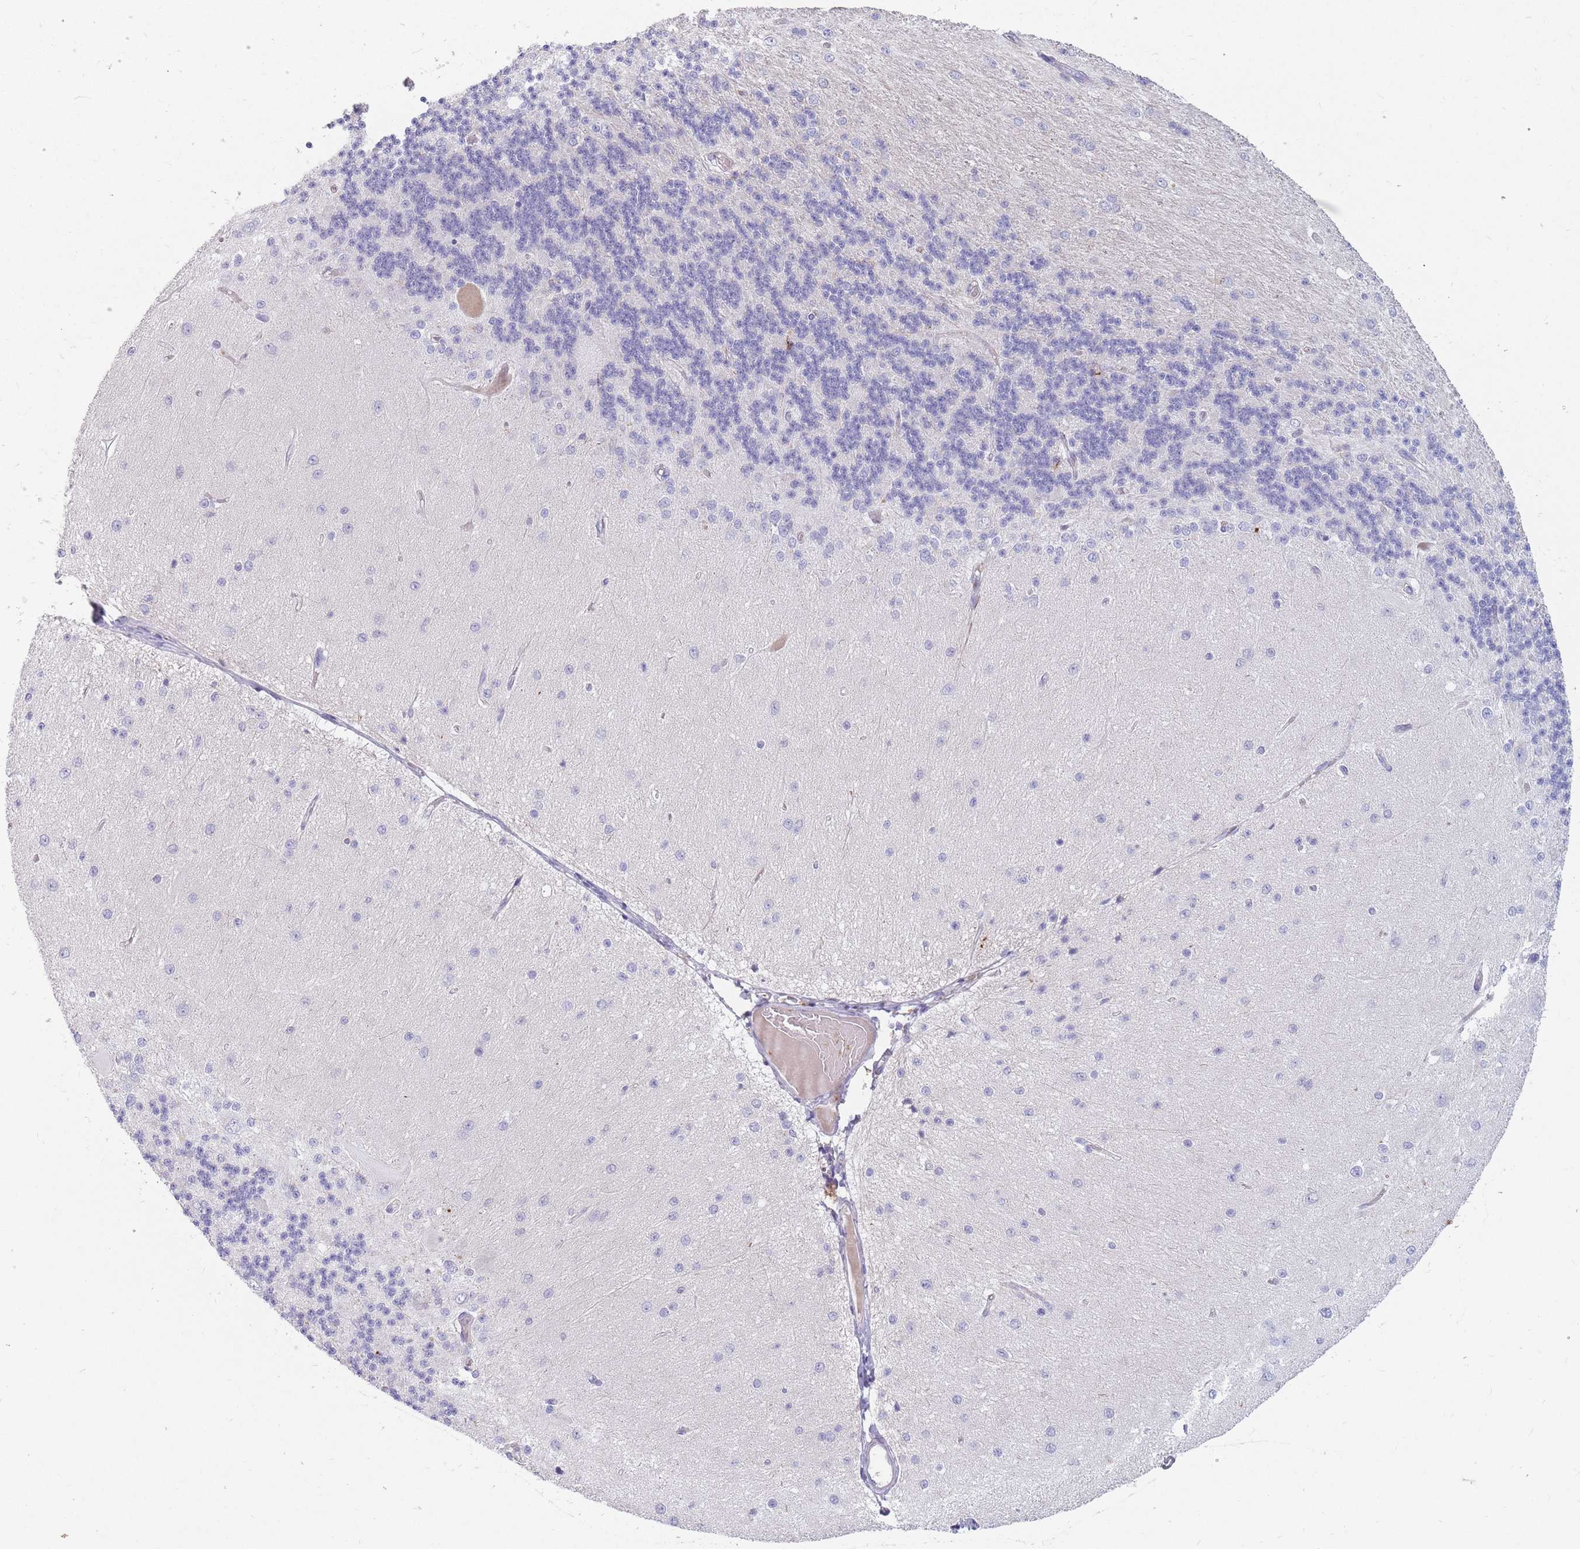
{"staining": {"intensity": "negative", "quantity": "none", "location": "none"}, "tissue": "cerebellum", "cell_type": "Cells in granular layer", "image_type": "normal", "snomed": [{"axis": "morphology", "description": "Normal tissue, NOS"}, {"axis": "topography", "description": "Cerebellum"}], "caption": "DAB immunohistochemical staining of unremarkable human cerebellum displays no significant staining in cells in granular layer. (DAB immunohistochemistry, high magnification).", "gene": "PTGDR", "patient": {"sex": "female", "age": 29}}